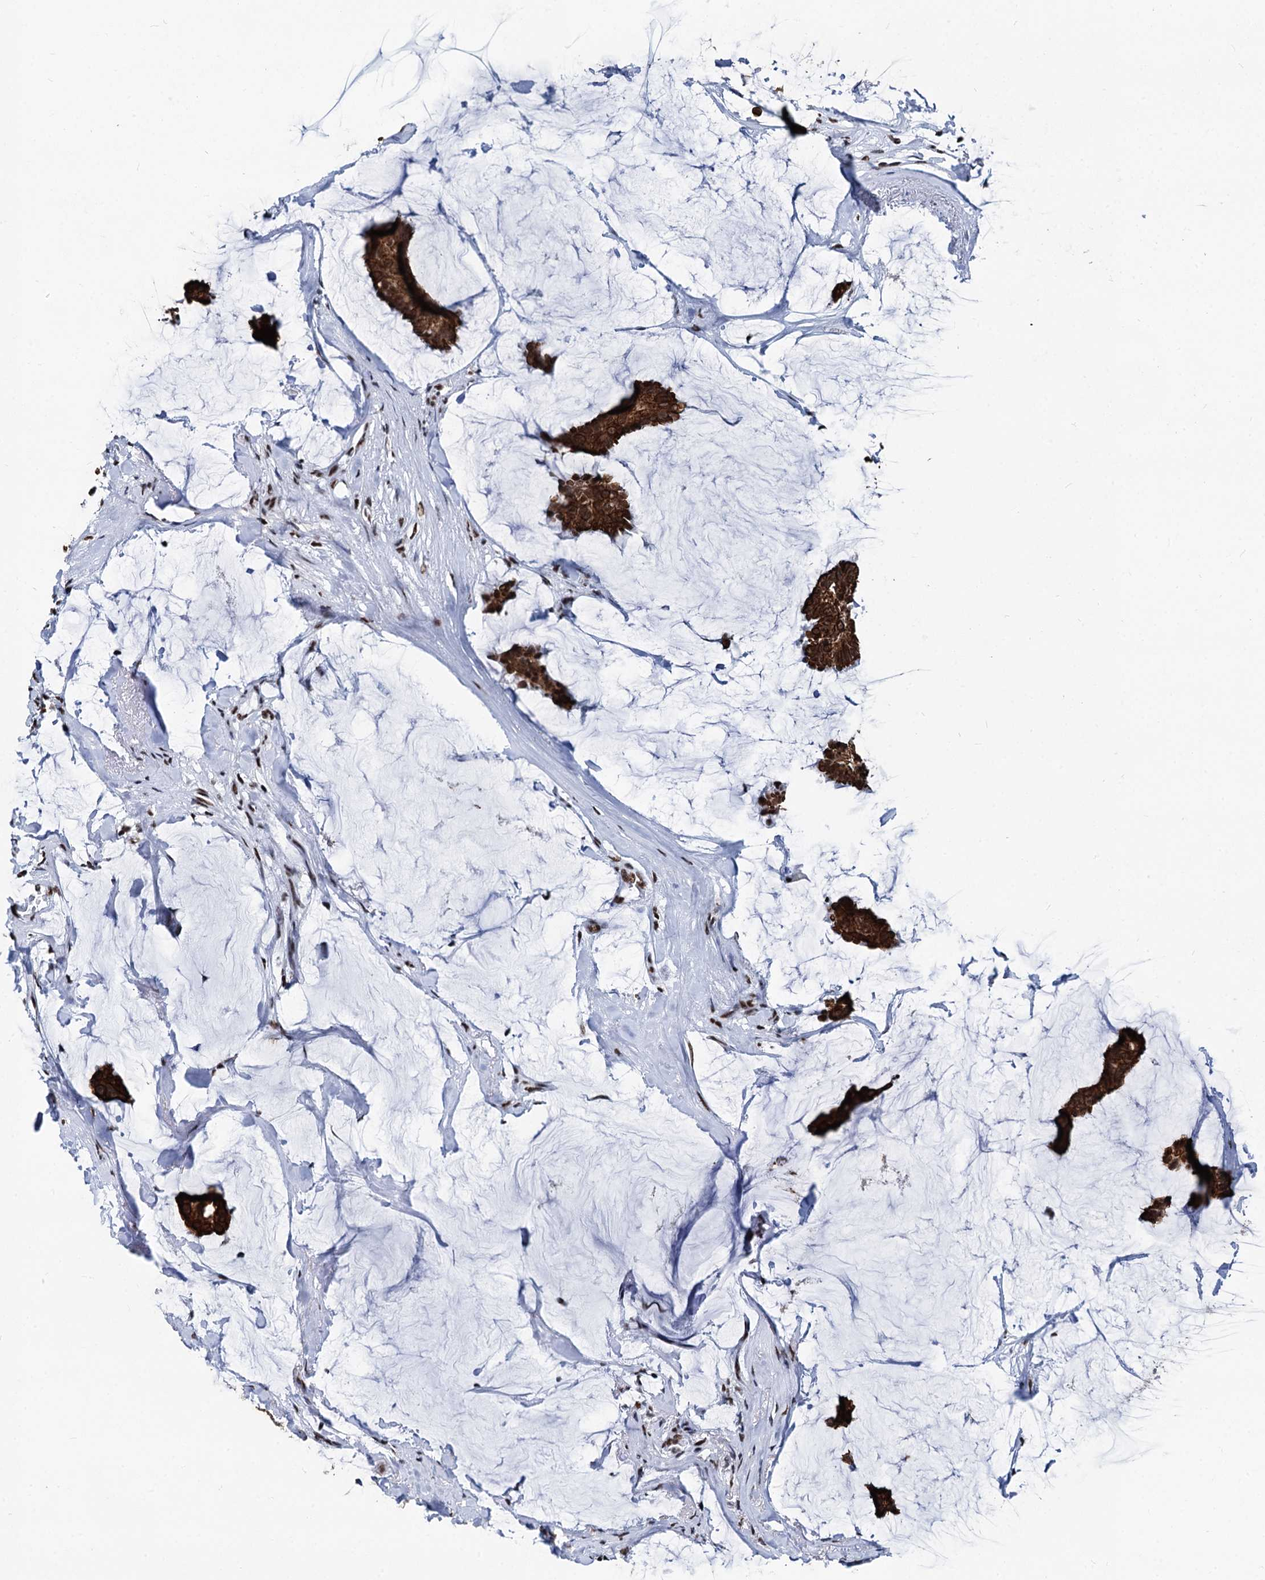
{"staining": {"intensity": "strong", "quantity": ">75%", "location": "cytoplasmic/membranous,nuclear"}, "tissue": "breast cancer", "cell_type": "Tumor cells", "image_type": "cancer", "snomed": [{"axis": "morphology", "description": "Duct carcinoma"}, {"axis": "topography", "description": "Breast"}], "caption": "Immunohistochemistry (IHC) photomicrograph of breast cancer stained for a protein (brown), which demonstrates high levels of strong cytoplasmic/membranous and nuclear expression in about >75% of tumor cells.", "gene": "DDX23", "patient": {"sex": "female", "age": 93}}